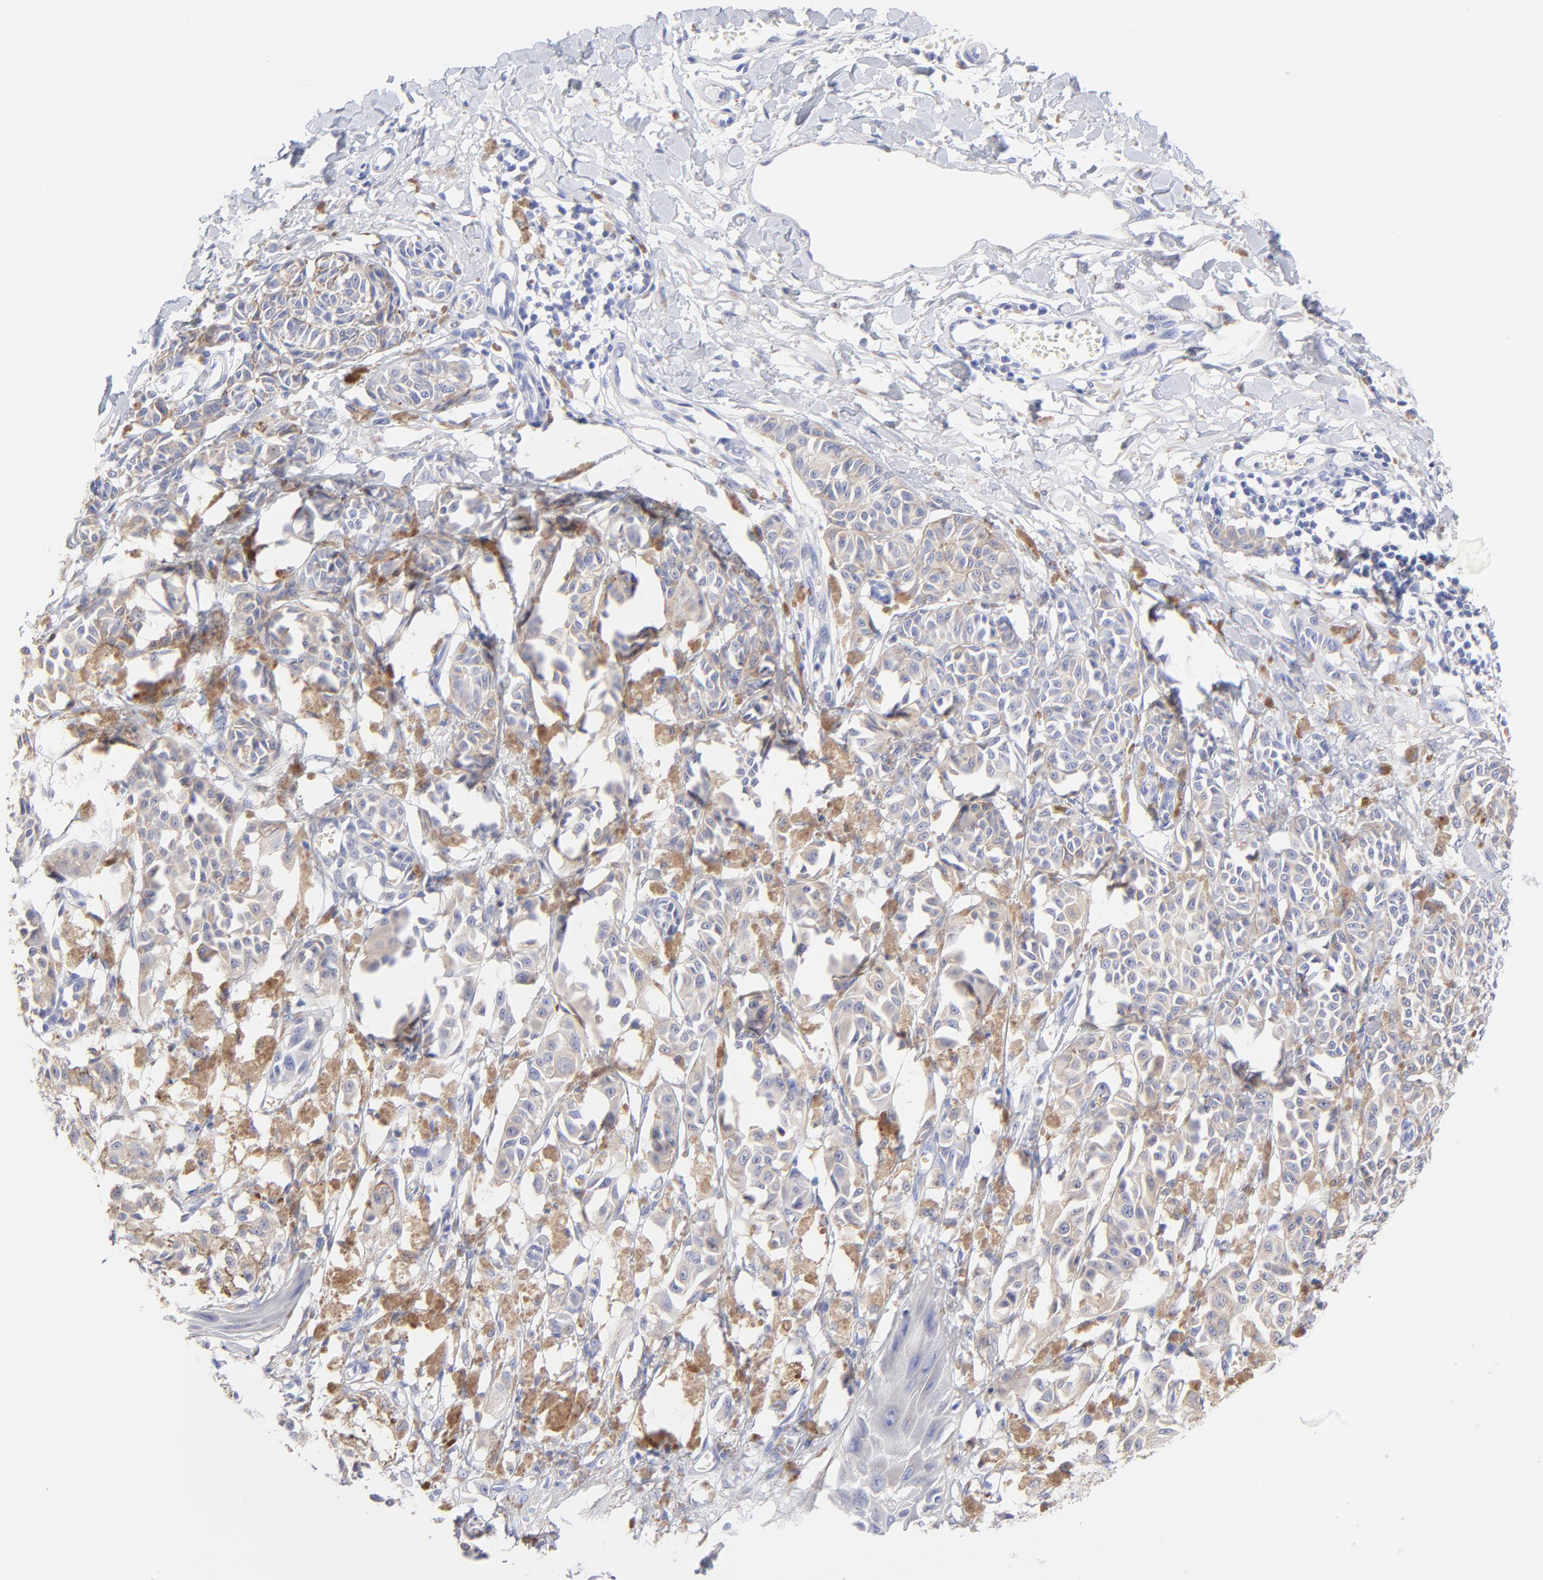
{"staining": {"intensity": "moderate", "quantity": "25%-75%", "location": "cytoplasmic/membranous"}, "tissue": "melanoma", "cell_type": "Tumor cells", "image_type": "cancer", "snomed": [{"axis": "morphology", "description": "Malignant melanoma, NOS"}, {"axis": "topography", "description": "Skin"}], "caption": "Protein analysis of melanoma tissue displays moderate cytoplasmic/membranous staining in about 25%-75% of tumor cells. (DAB IHC, brown staining for protein, blue staining for nuclei).", "gene": "EBP", "patient": {"sex": "male", "age": 76}}